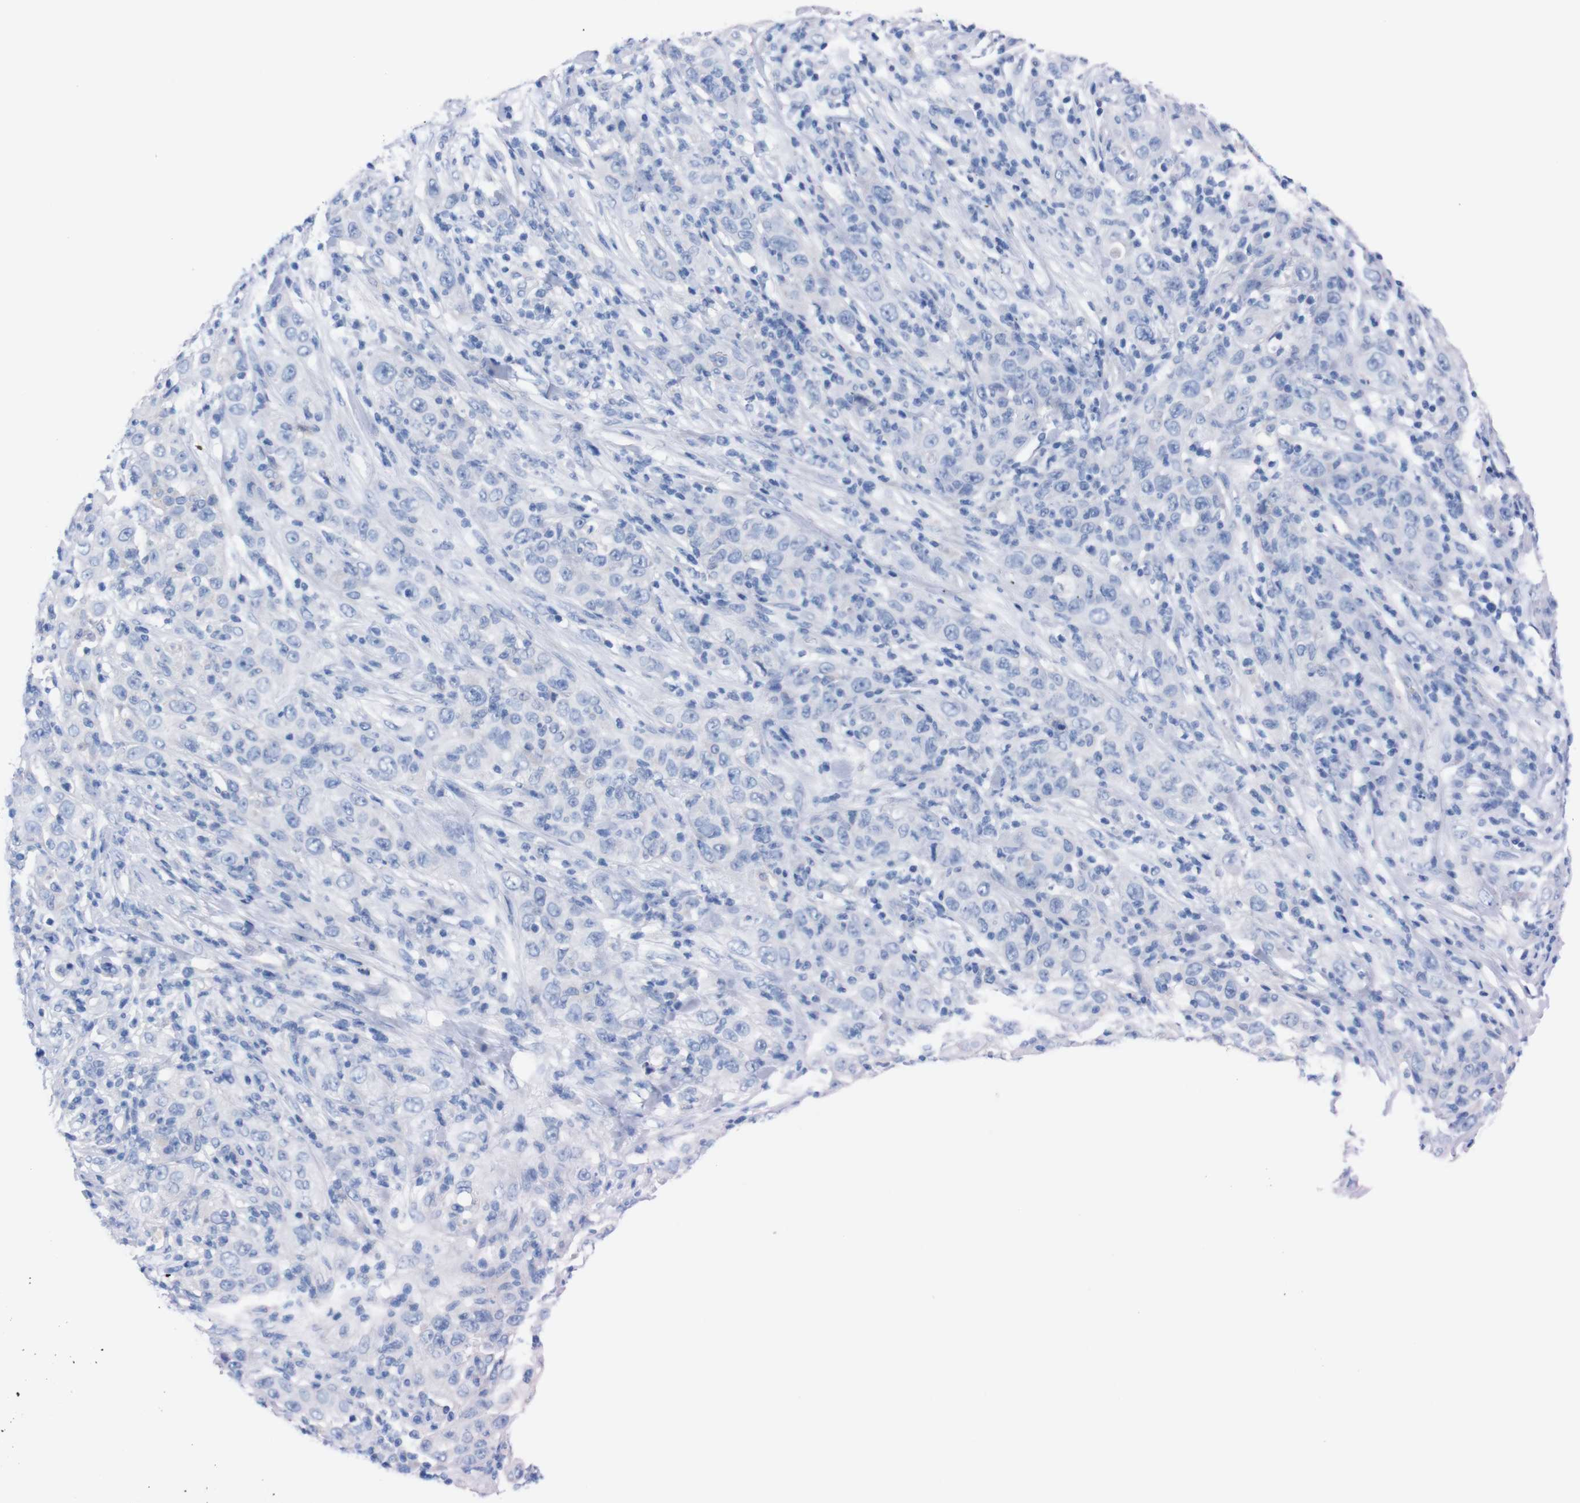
{"staining": {"intensity": "negative", "quantity": "none", "location": "none"}, "tissue": "skin cancer", "cell_type": "Tumor cells", "image_type": "cancer", "snomed": [{"axis": "morphology", "description": "Squamous cell carcinoma, NOS"}, {"axis": "topography", "description": "Skin"}], "caption": "Skin cancer (squamous cell carcinoma) was stained to show a protein in brown. There is no significant expression in tumor cells.", "gene": "TMEM243", "patient": {"sex": "female", "age": 88}}